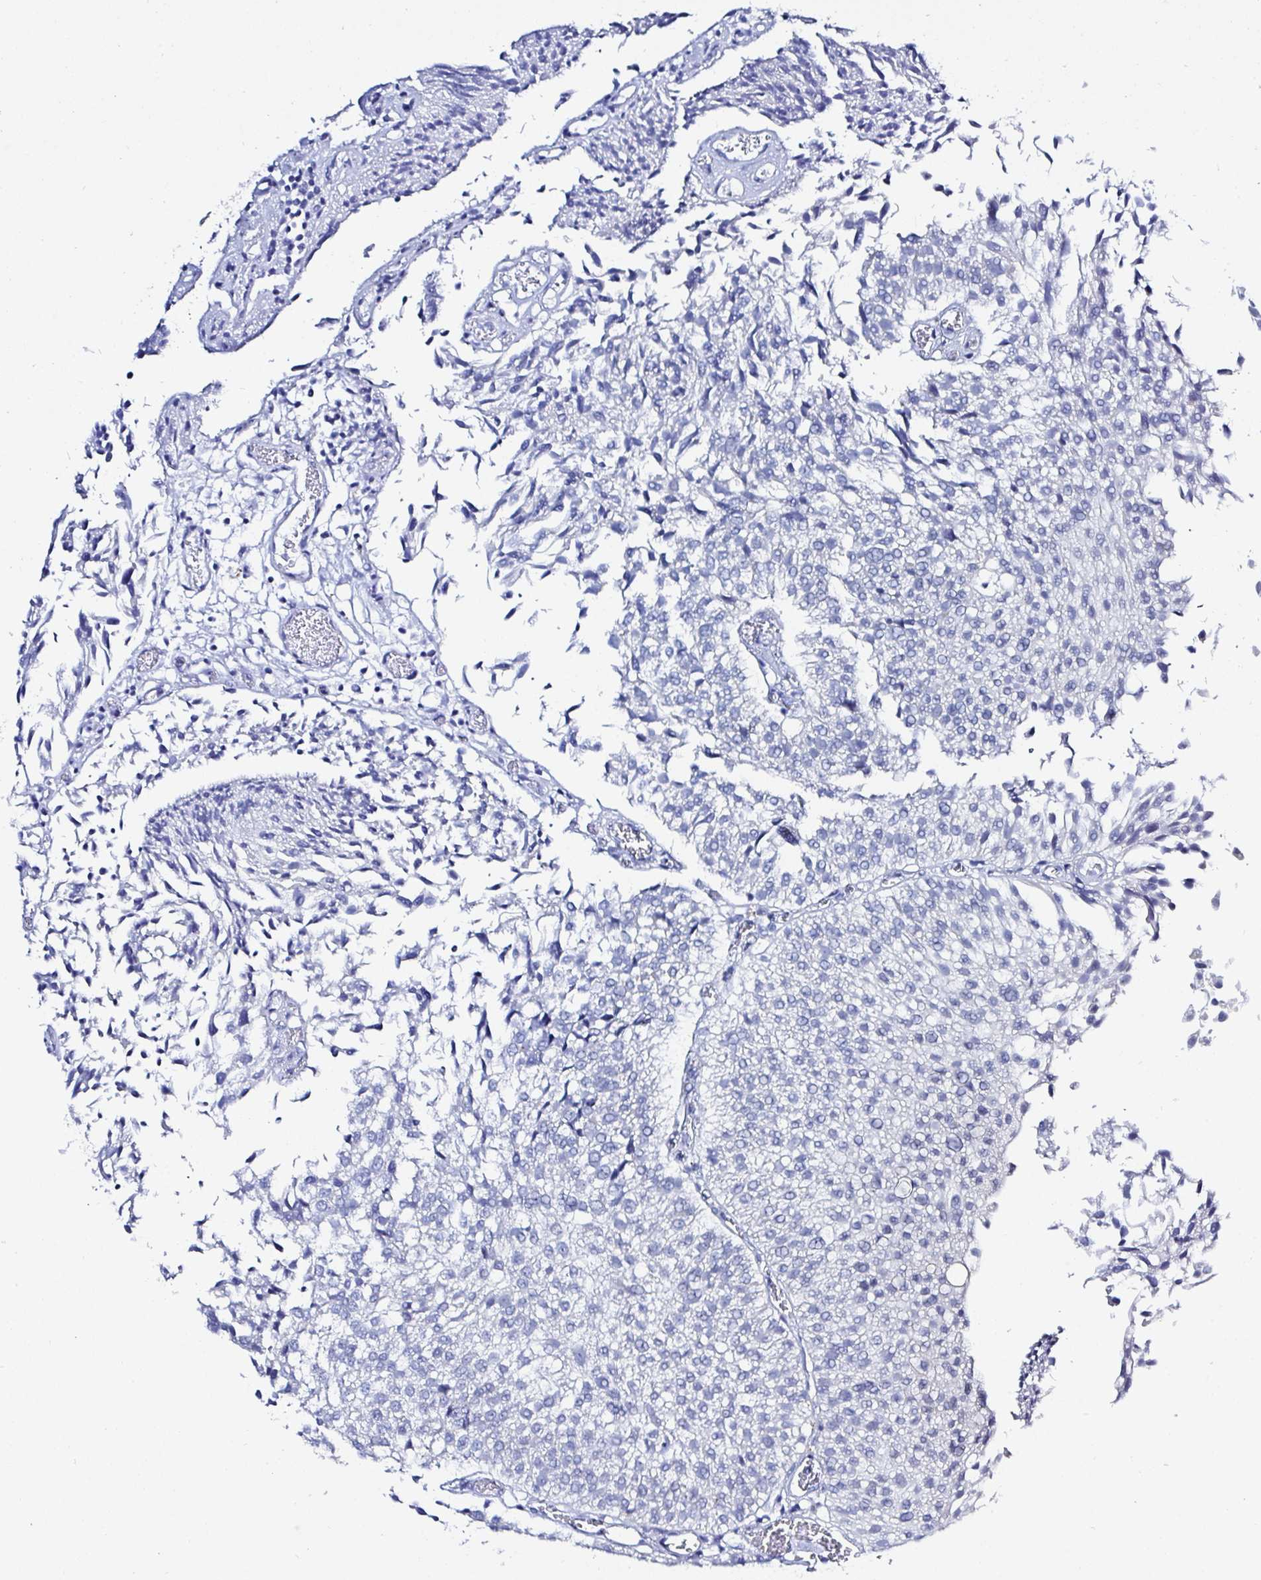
{"staining": {"intensity": "negative", "quantity": "none", "location": "none"}, "tissue": "urothelial cancer", "cell_type": "Tumor cells", "image_type": "cancer", "snomed": [{"axis": "morphology", "description": "Urothelial carcinoma, Low grade"}, {"axis": "topography", "description": "Urinary bladder"}], "caption": "An image of human urothelial carcinoma (low-grade) is negative for staining in tumor cells. The staining was performed using DAB (3,3'-diaminobenzidine) to visualize the protein expression in brown, while the nuclei were stained in blue with hematoxylin (Magnification: 20x).", "gene": "OR10K1", "patient": {"sex": "male", "age": 80}}